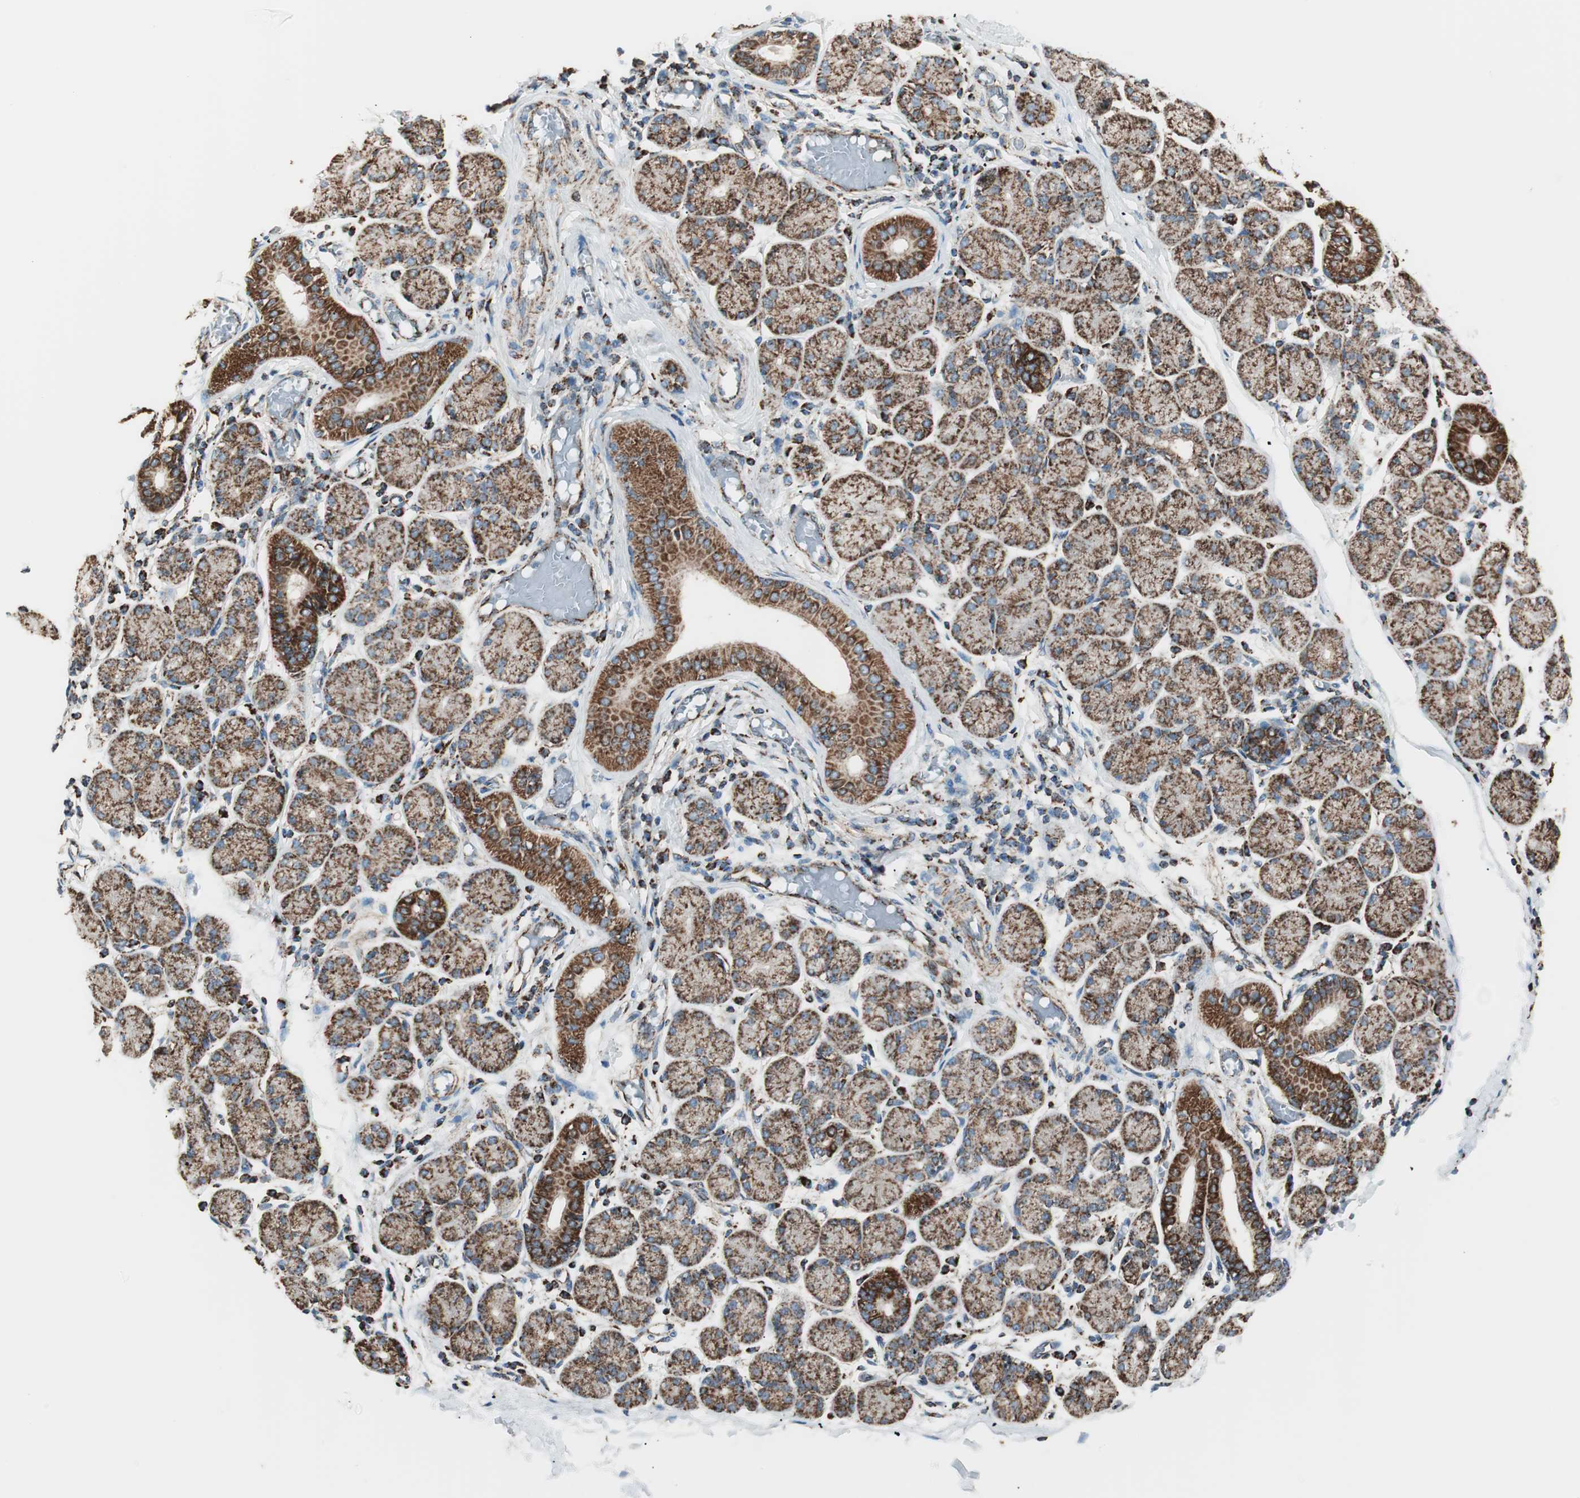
{"staining": {"intensity": "strong", "quantity": ">75%", "location": "cytoplasmic/membranous"}, "tissue": "salivary gland", "cell_type": "Glandular cells", "image_type": "normal", "snomed": [{"axis": "morphology", "description": "Normal tissue, NOS"}, {"axis": "topography", "description": "Salivary gland"}], "caption": "High-magnification brightfield microscopy of benign salivary gland stained with DAB (3,3'-diaminobenzidine) (brown) and counterstained with hematoxylin (blue). glandular cells exhibit strong cytoplasmic/membranous positivity is present in approximately>75% of cells.", "gene": "TOMM22", "patient": {"sex": "female", "age": 24}}